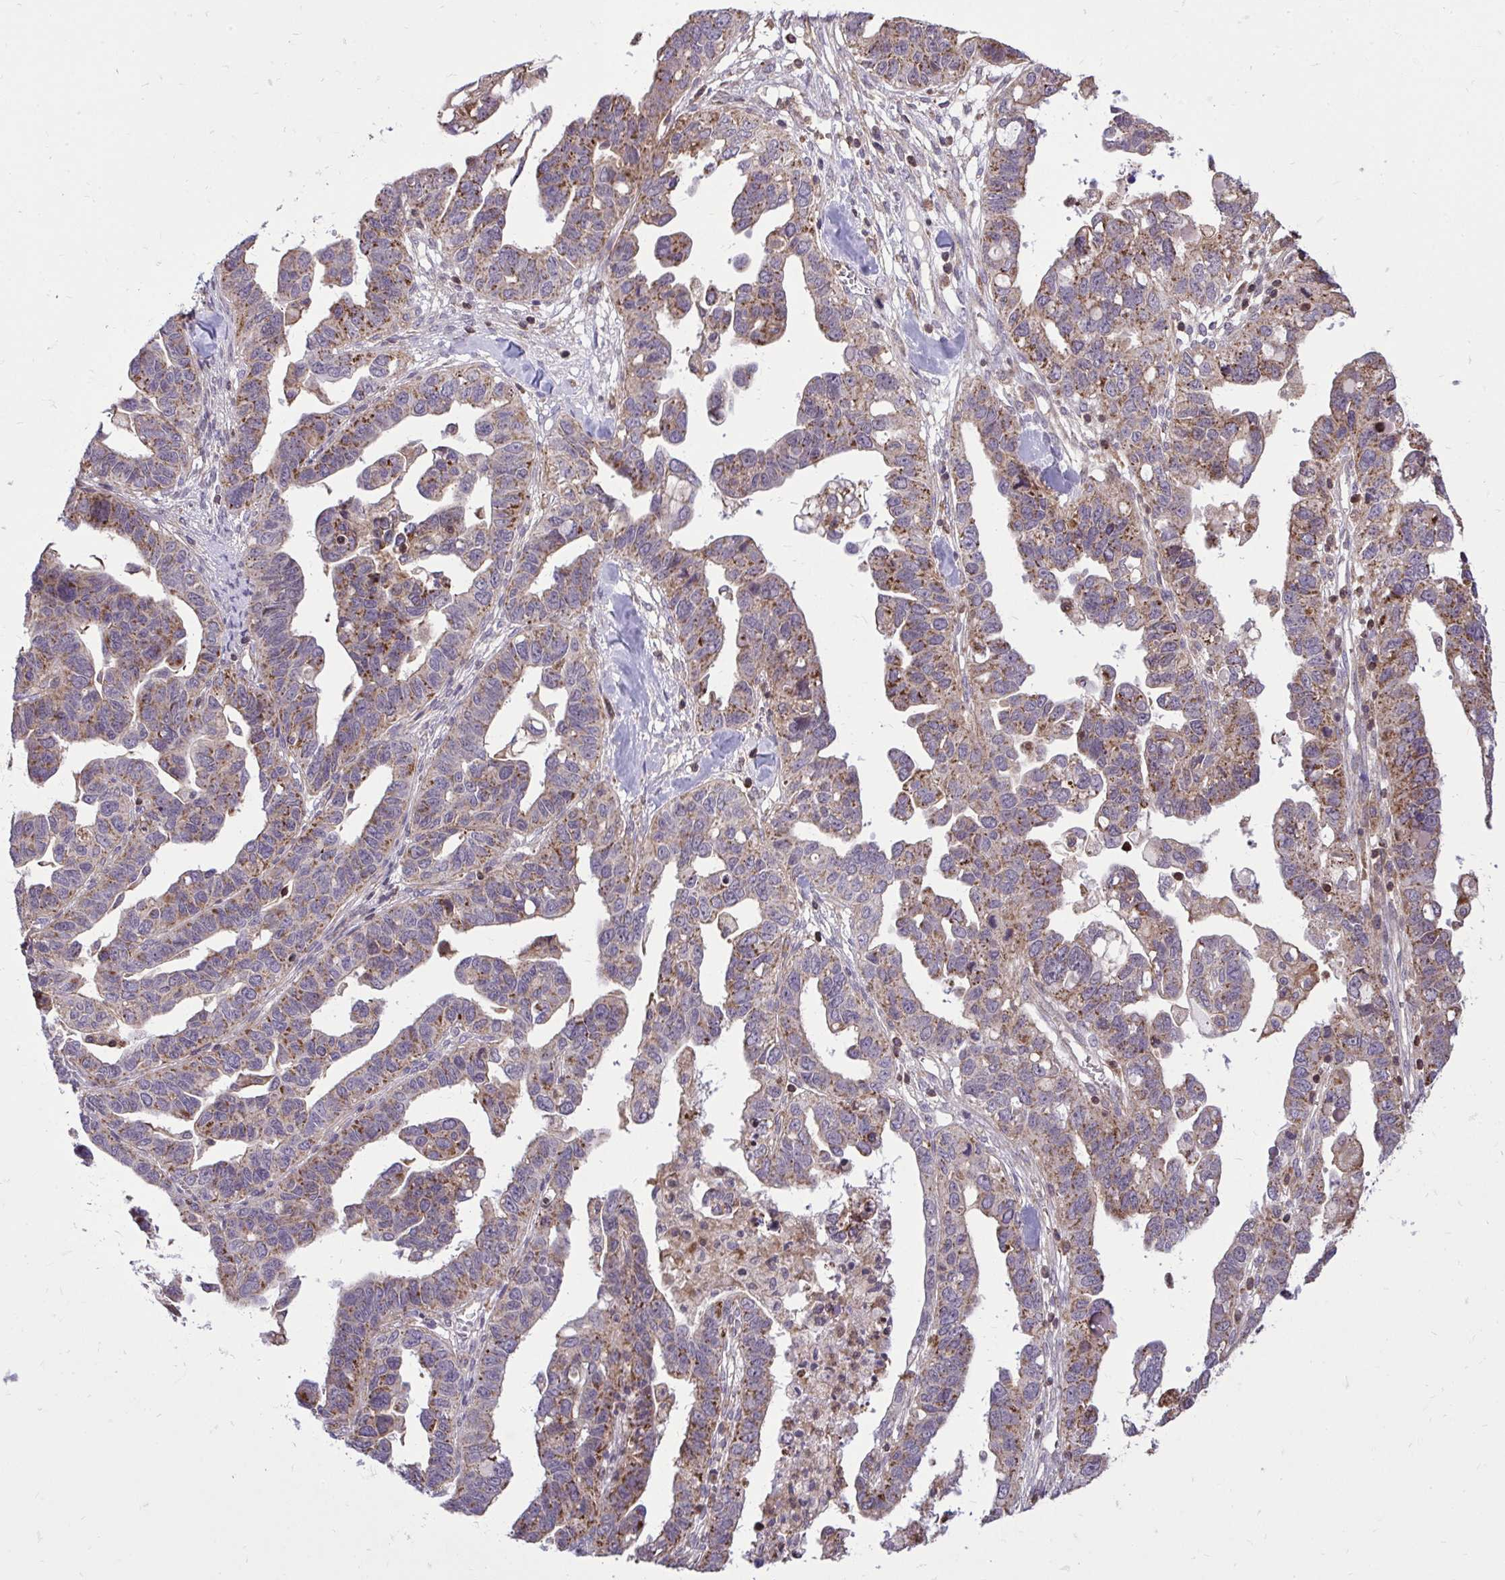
{"staining": {"intensity": "moderate", "quantity": "25%-75%", "location": "cytoplasmic/membranous"}, "tissue": "ovarian cancer", "cell_type": "Tumor cells", "image_type": "cancer", "snomed": [{"axis": "morphology", "description": "Cystadenocarcinoma, serous, NOS"}, {"axis": "topography", "description": "Ovary"}], "caption": "Immunohistochemistry (IHC) (DAB) staining of human ovarian cancer exhibits moderate cytoplasmic/membranous protein staining in about 25%-75% of tumor cells.", "gene": "SLC7A5", "patient": {"sex": "female", "age": 69}}